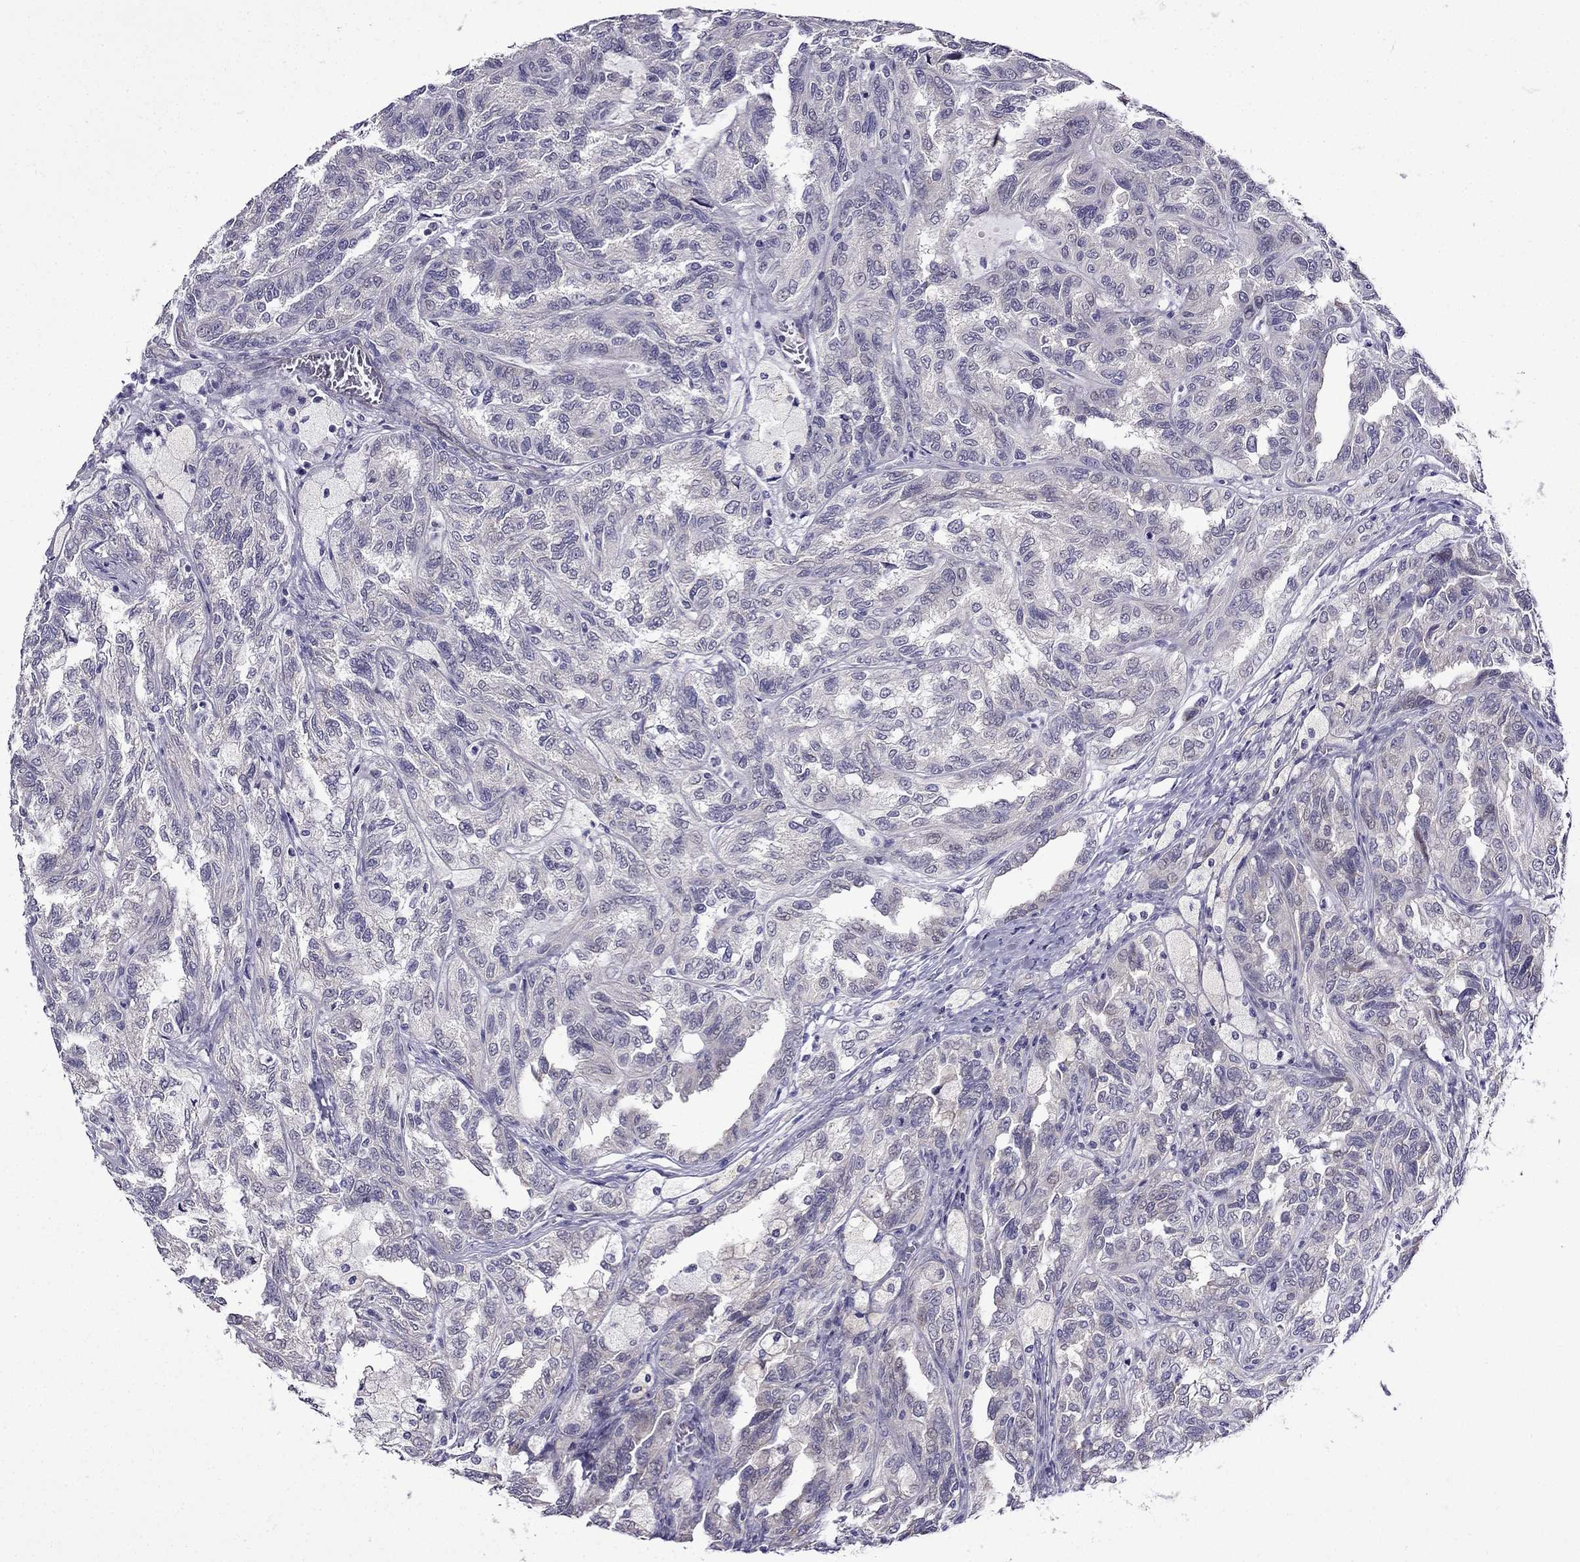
{"staining": {"intensity": "negative", "quantity": "none", "location": "none"}, "tissue": "renal cancer", "cell_type": "Tumor cells", "image_type": "cancer", "snomed": [{"axis": "morphology", "description": "Adenocarcinoma, NOS"}, {"axis": "topography", "description": "Kidney"}], "caption": "IHC of renal cancer shows no expression in tumor cells.", "gene": "PI16", "patient": {"sex": "male", "age": 79}}